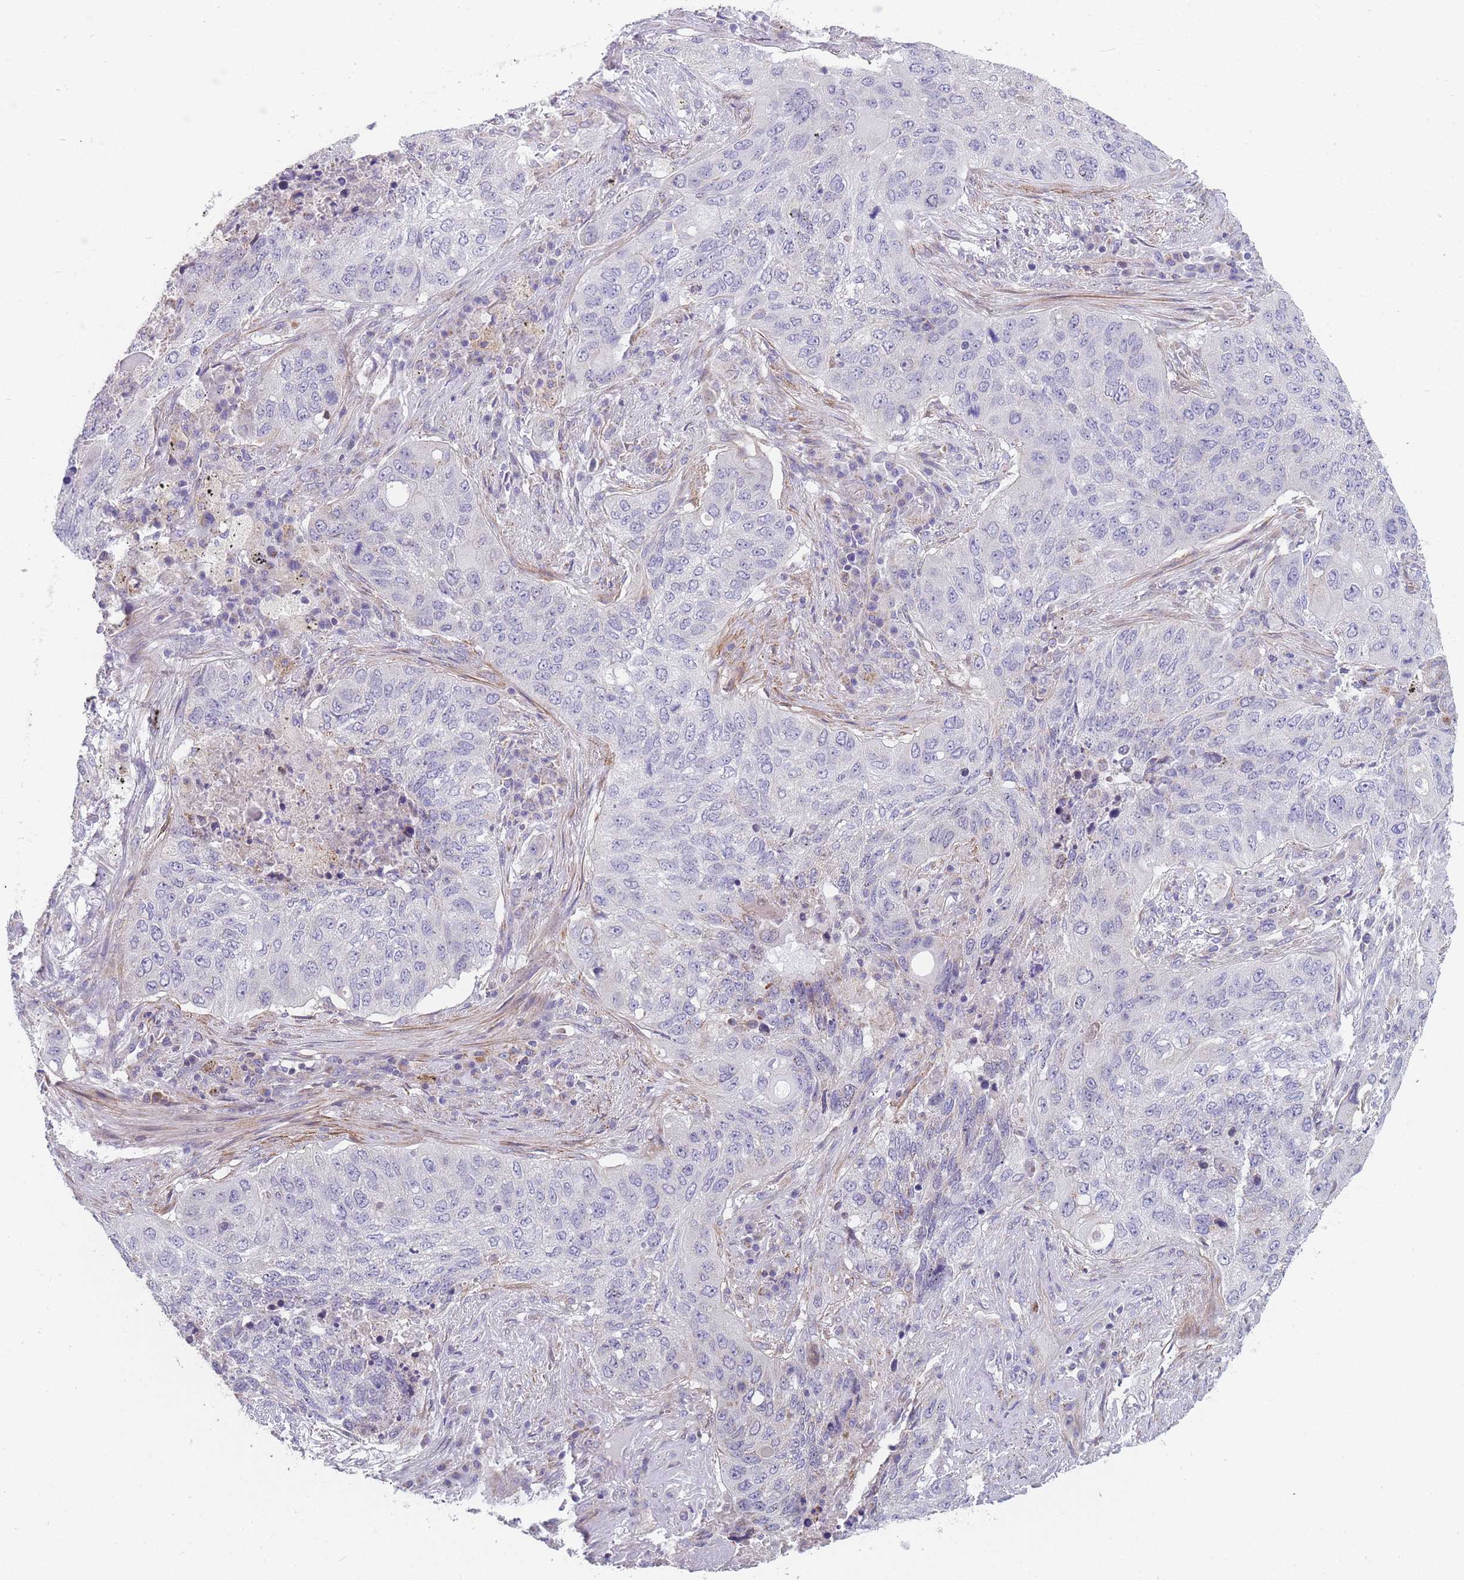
{"staining": {"intensity": "negative", "quantity": "none", "location": "none"}, "tissue": "lung cancer", "cell_type": "Tumor cells", "image_type": "cancer", "snomed": [{"axis": "morphology", "description": "Squamous cell carcinoma, NOS"}, {"axis": "topography", "description": "Lung"}], "caption": "Tumor cells are negative for brown protein staining in lung cancer (squamous cell carcinoma).", "gene": "SMPD4", "patient": {"sex": "female", "age": 63}}